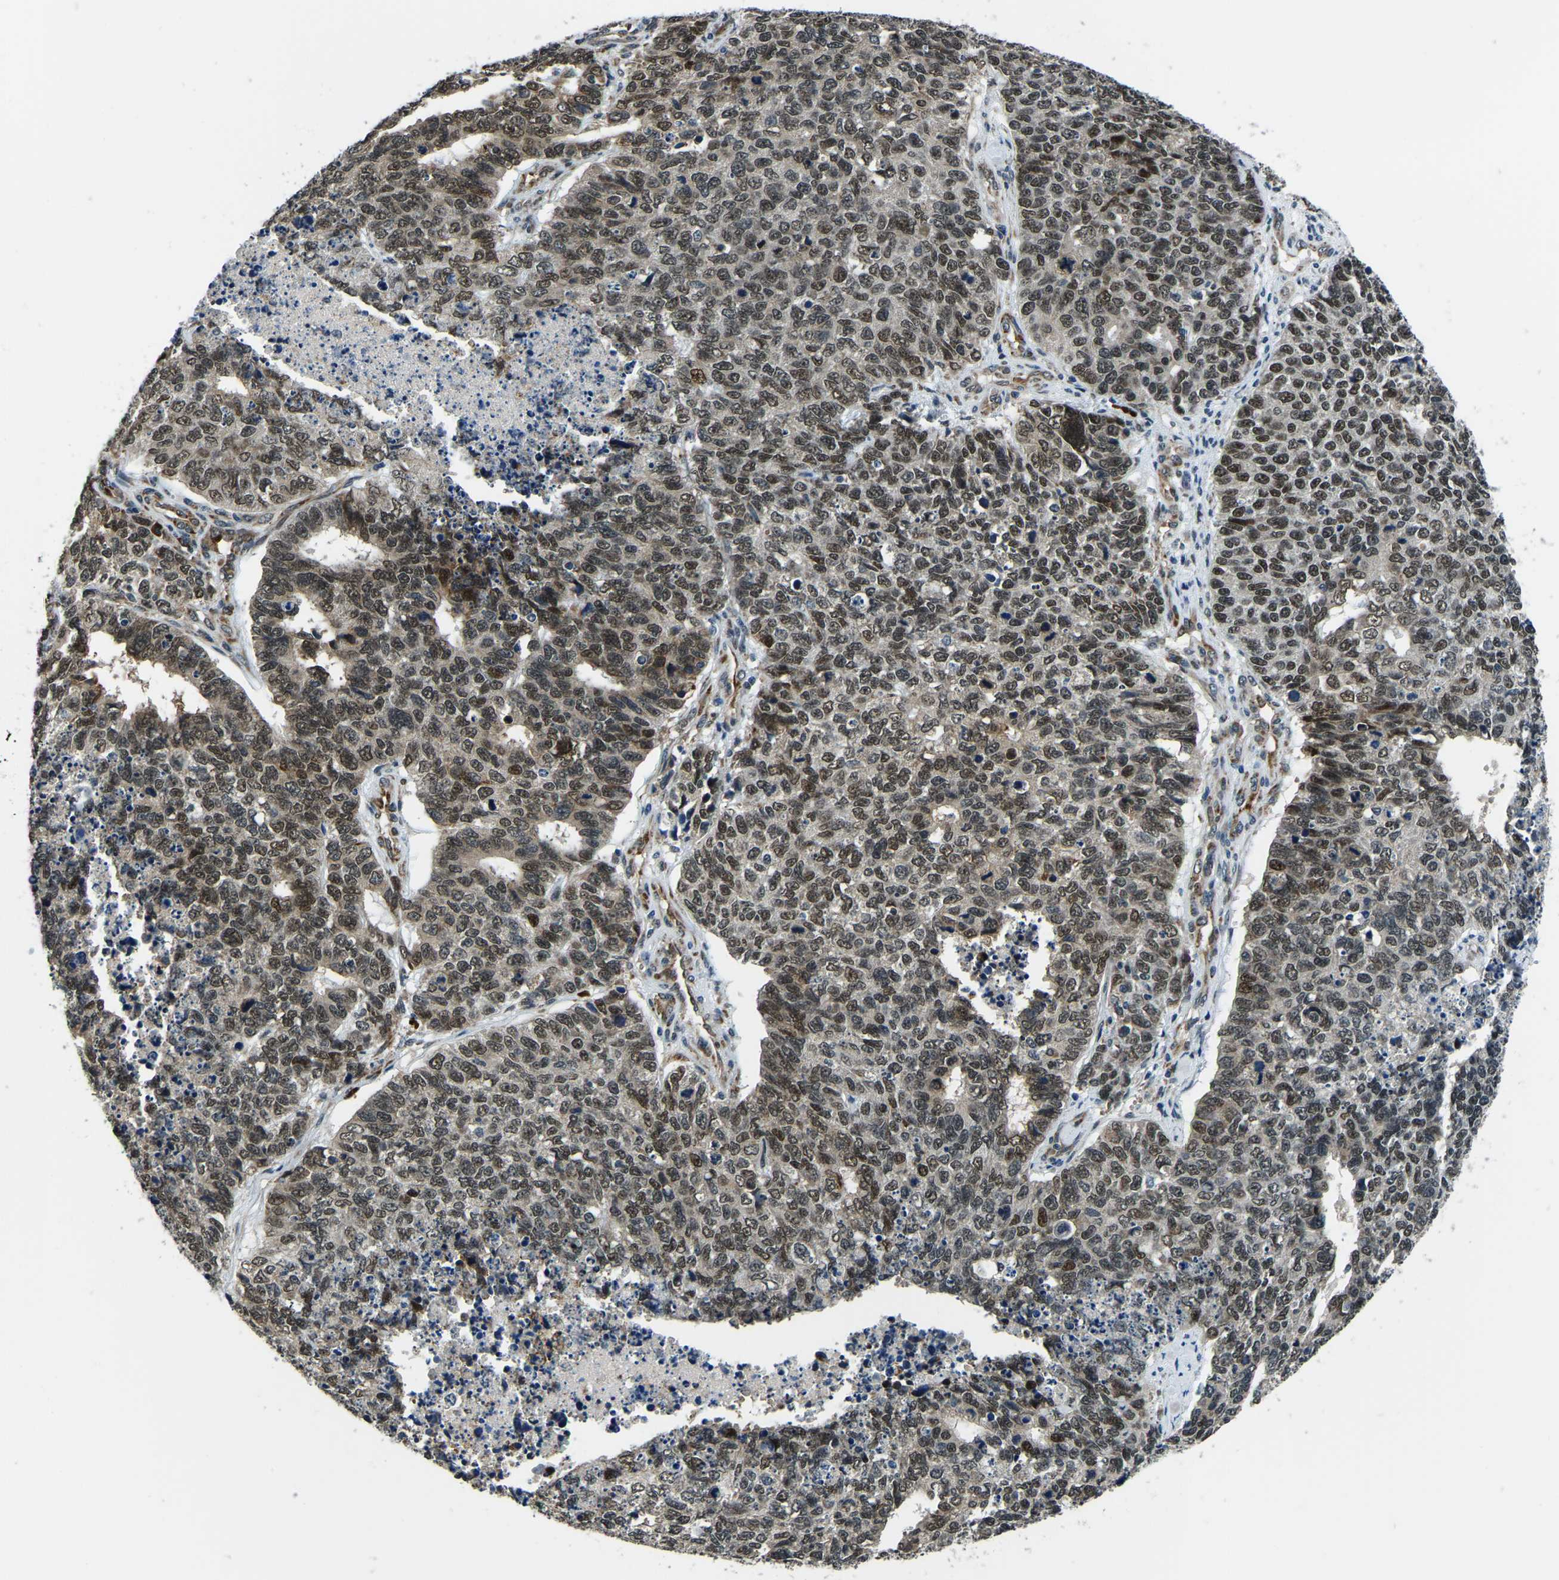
{"staining": {"intensity": "moderate", "quantity": ">75%", "location": "cytoplasmic/membranous,nuclear"}, "tissue": "cervical cancer", "cell_type": "Tumor cells", "image_type": "cancer", "snomed": [{"axis": "morphology", "description": "Squamous cell carcinoma, NOS"}, {"axis": "topography", "description": "Cervix"}], "caption": "This is a photomicrograph of immunohistochemistry (IHC) staining of cervical squamous cell carcinoma, which shows moderate expression in the cytoplasmic/membranous and nuclear of tumor cells.", "gene": "ING2", "patient": {"sex": "female", "age": 63}}